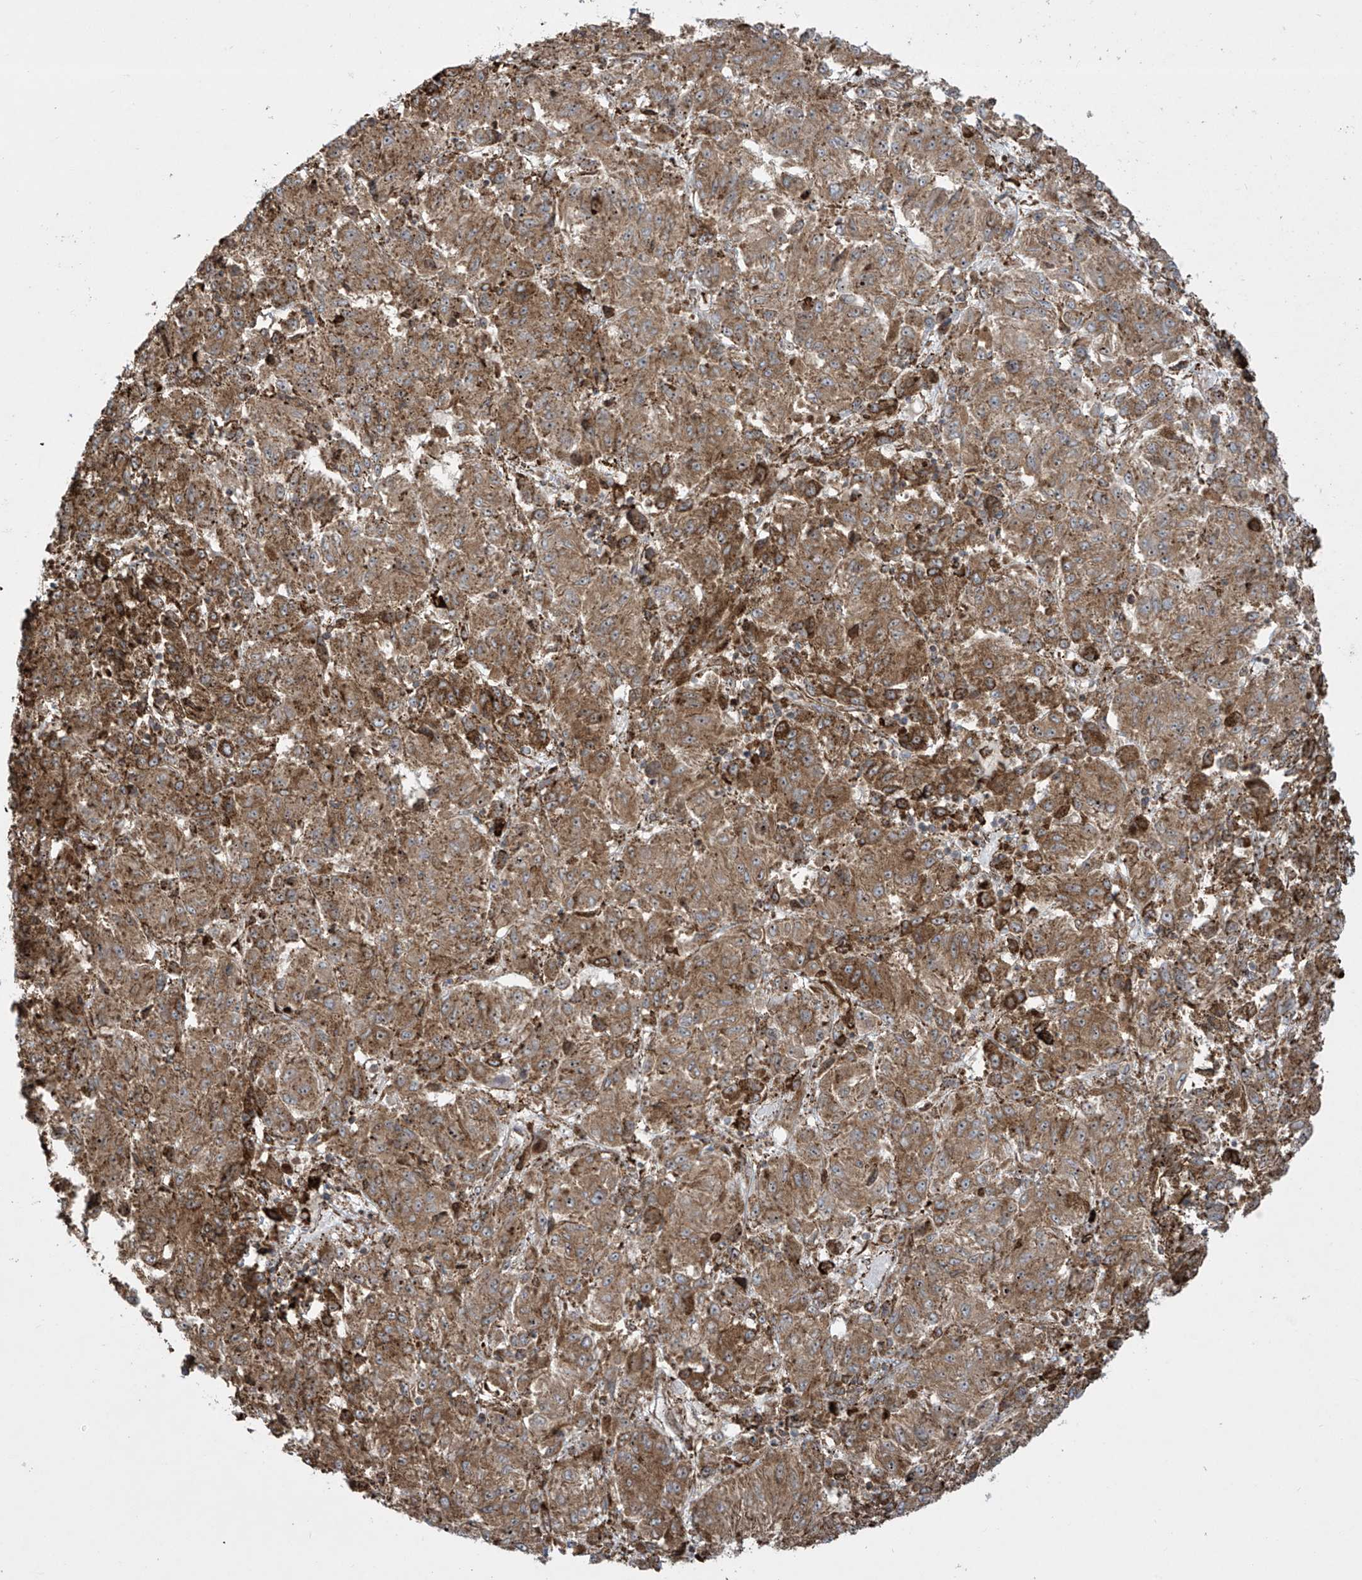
{"staining": {"intensity": "moderate", "quantity": ">75%", "location": "cytoplasmic/membranous"}, "tissue": "melanoma", "cell_type": "Tumor cells", "image_type": "cancer", "snomed": [{"axis": "morphology", "description": "Malignant melanoma, Metastatic site"}, {"axis": "topography", "description": "Lung"}], "caption": "Immunohistochemical staining of human melanoma shows medium levels of moderate cytoplasmic/membranous staining in about >75% of tumor cells.", "gene": "MX1", "patient": {"sex": "male", "age": 64}}